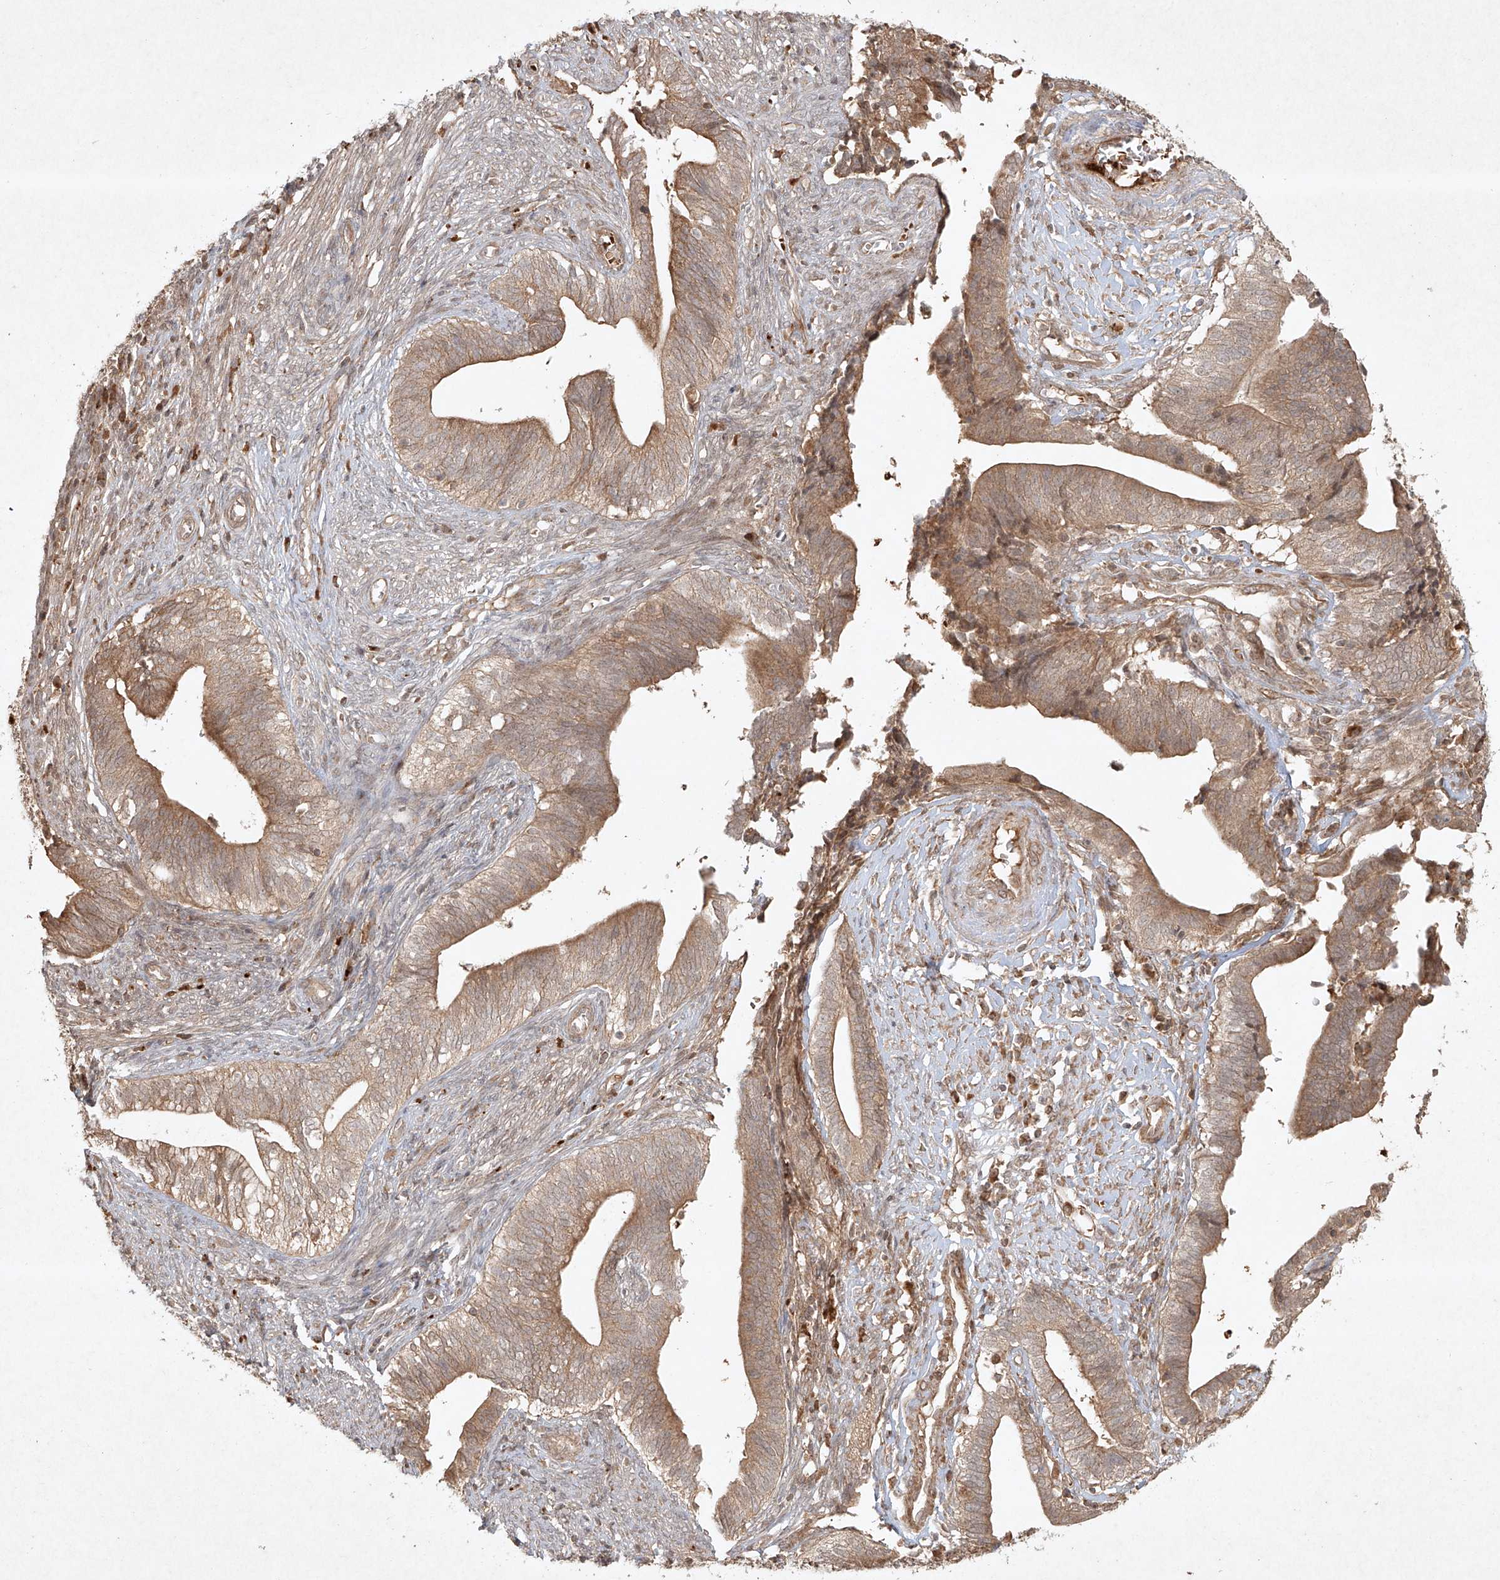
{"staining": {"intensity": "moderate", "quantity": ">75%", "location": "cytoplasmic/membranous"}, "tissue": "cervical cancer", "cell_type": "Tumor cells", "image_type": "cancer", "snomed": [{"axis": "morphology", "description": "Adenocarcinoma, NOS"}, {"axis": "topography", "description": "Cervix"}], "caption": "Immunohistochemistry of cervical adenocarcinoma shows medium levels of moderate cytoplasmic/membranous staining in about >75% of tumor cells.", "gene": "CYYR1", "patient": {"sex": "female", "age": 44}}